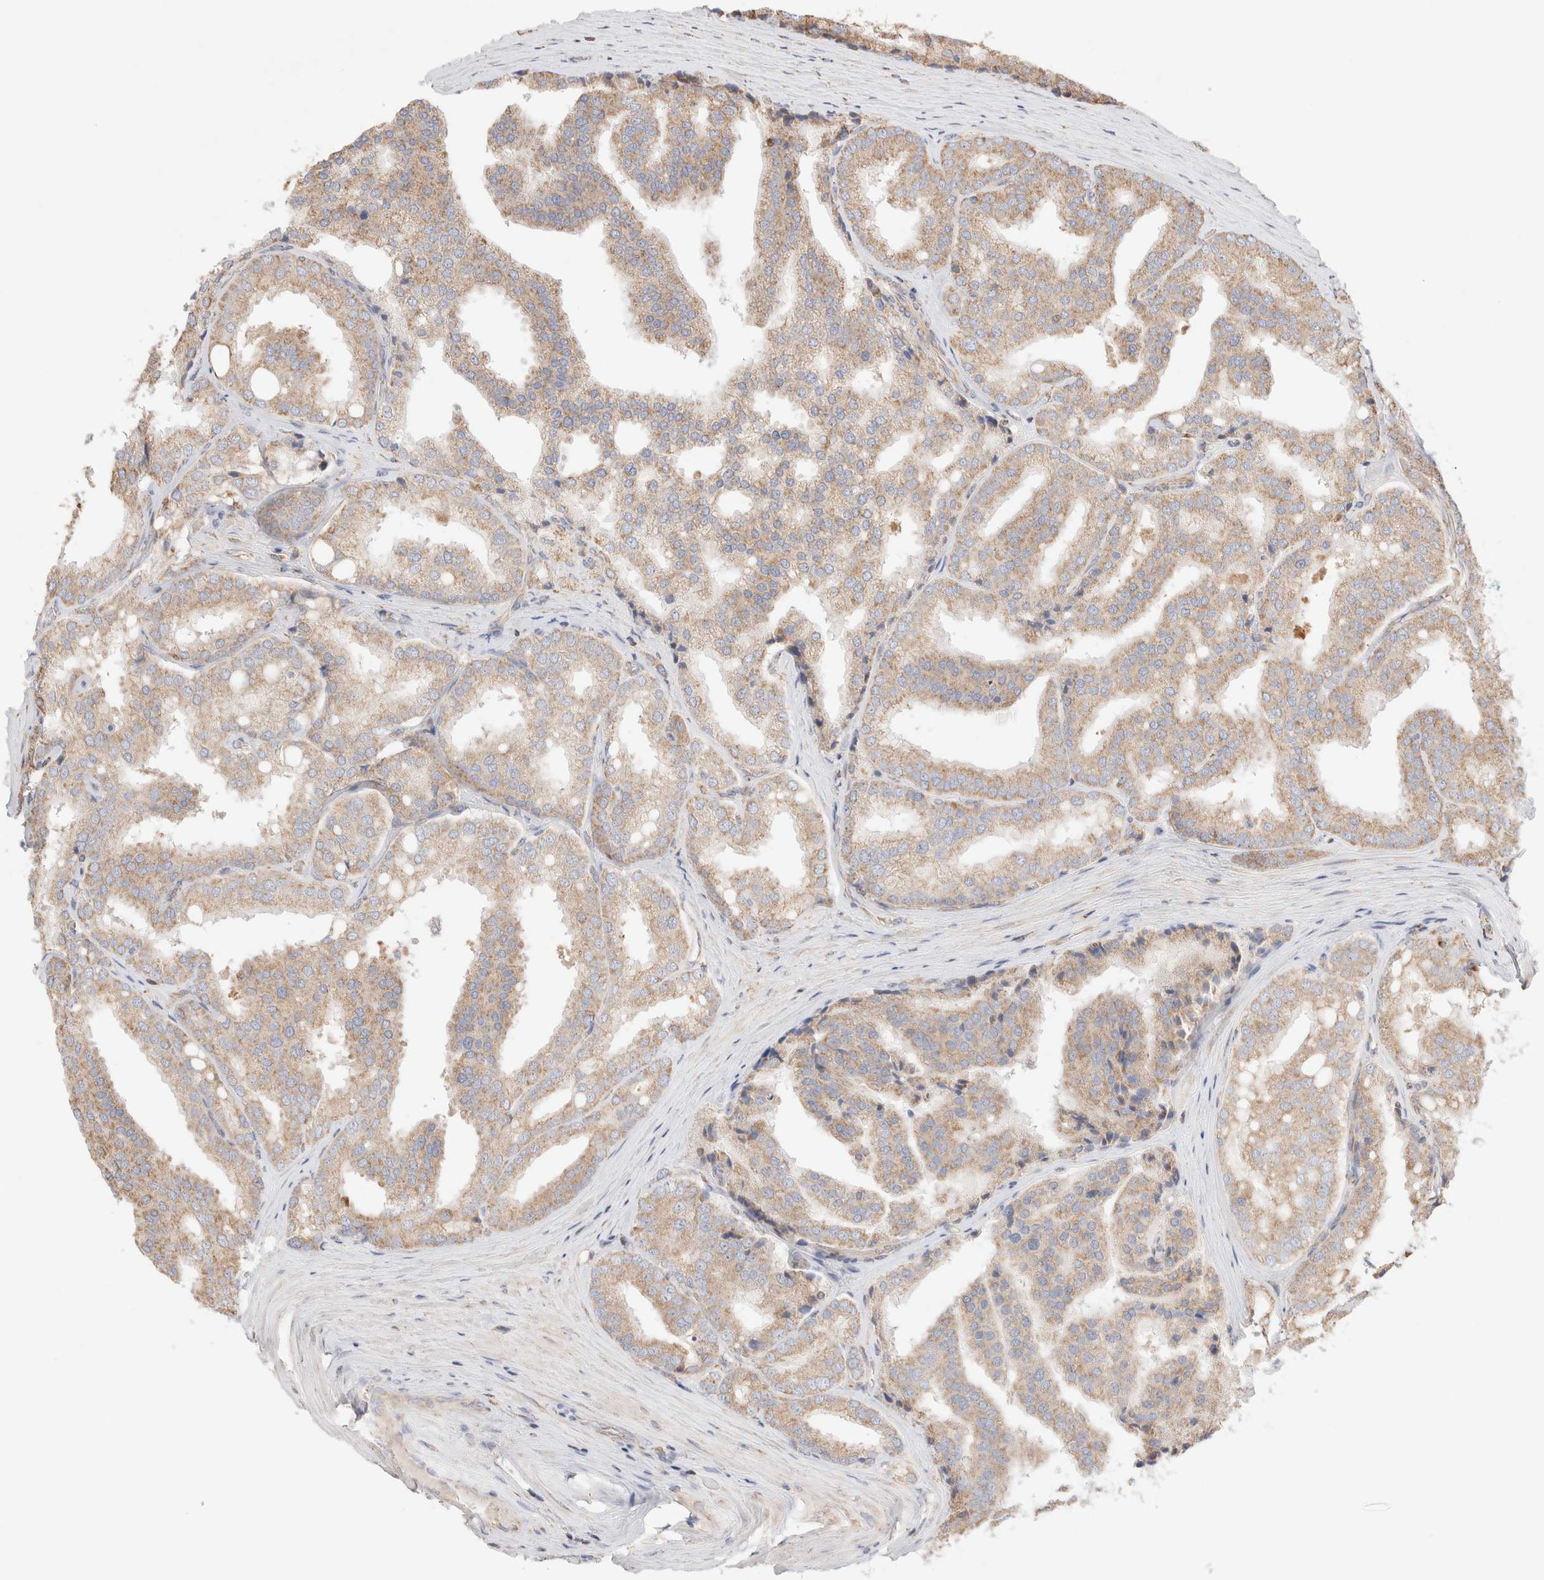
{"staining": {"intensity": "moderate", "quantity": ">75%", "location": "cytoplasmic/membranous"}, "tissue": "prostate cancer", "cell_type": "Tumor cells", "image_type": "cancer", "snomed": [{"axis": "morphology", "description": "Adenocarcinoma, High grade"}, {"axis": "topography", "description": "Prostate"}], "caption": "This photomicrograph demonstrates immunohistochemistry staining of human prostate adenocarcinoma (high-grade), with medium moderate cytoplasmic/membranous staining in approximately >75% of tumor cells.", "gene": "TMPPE", "patient": {"sex": "male", "age": 50}}